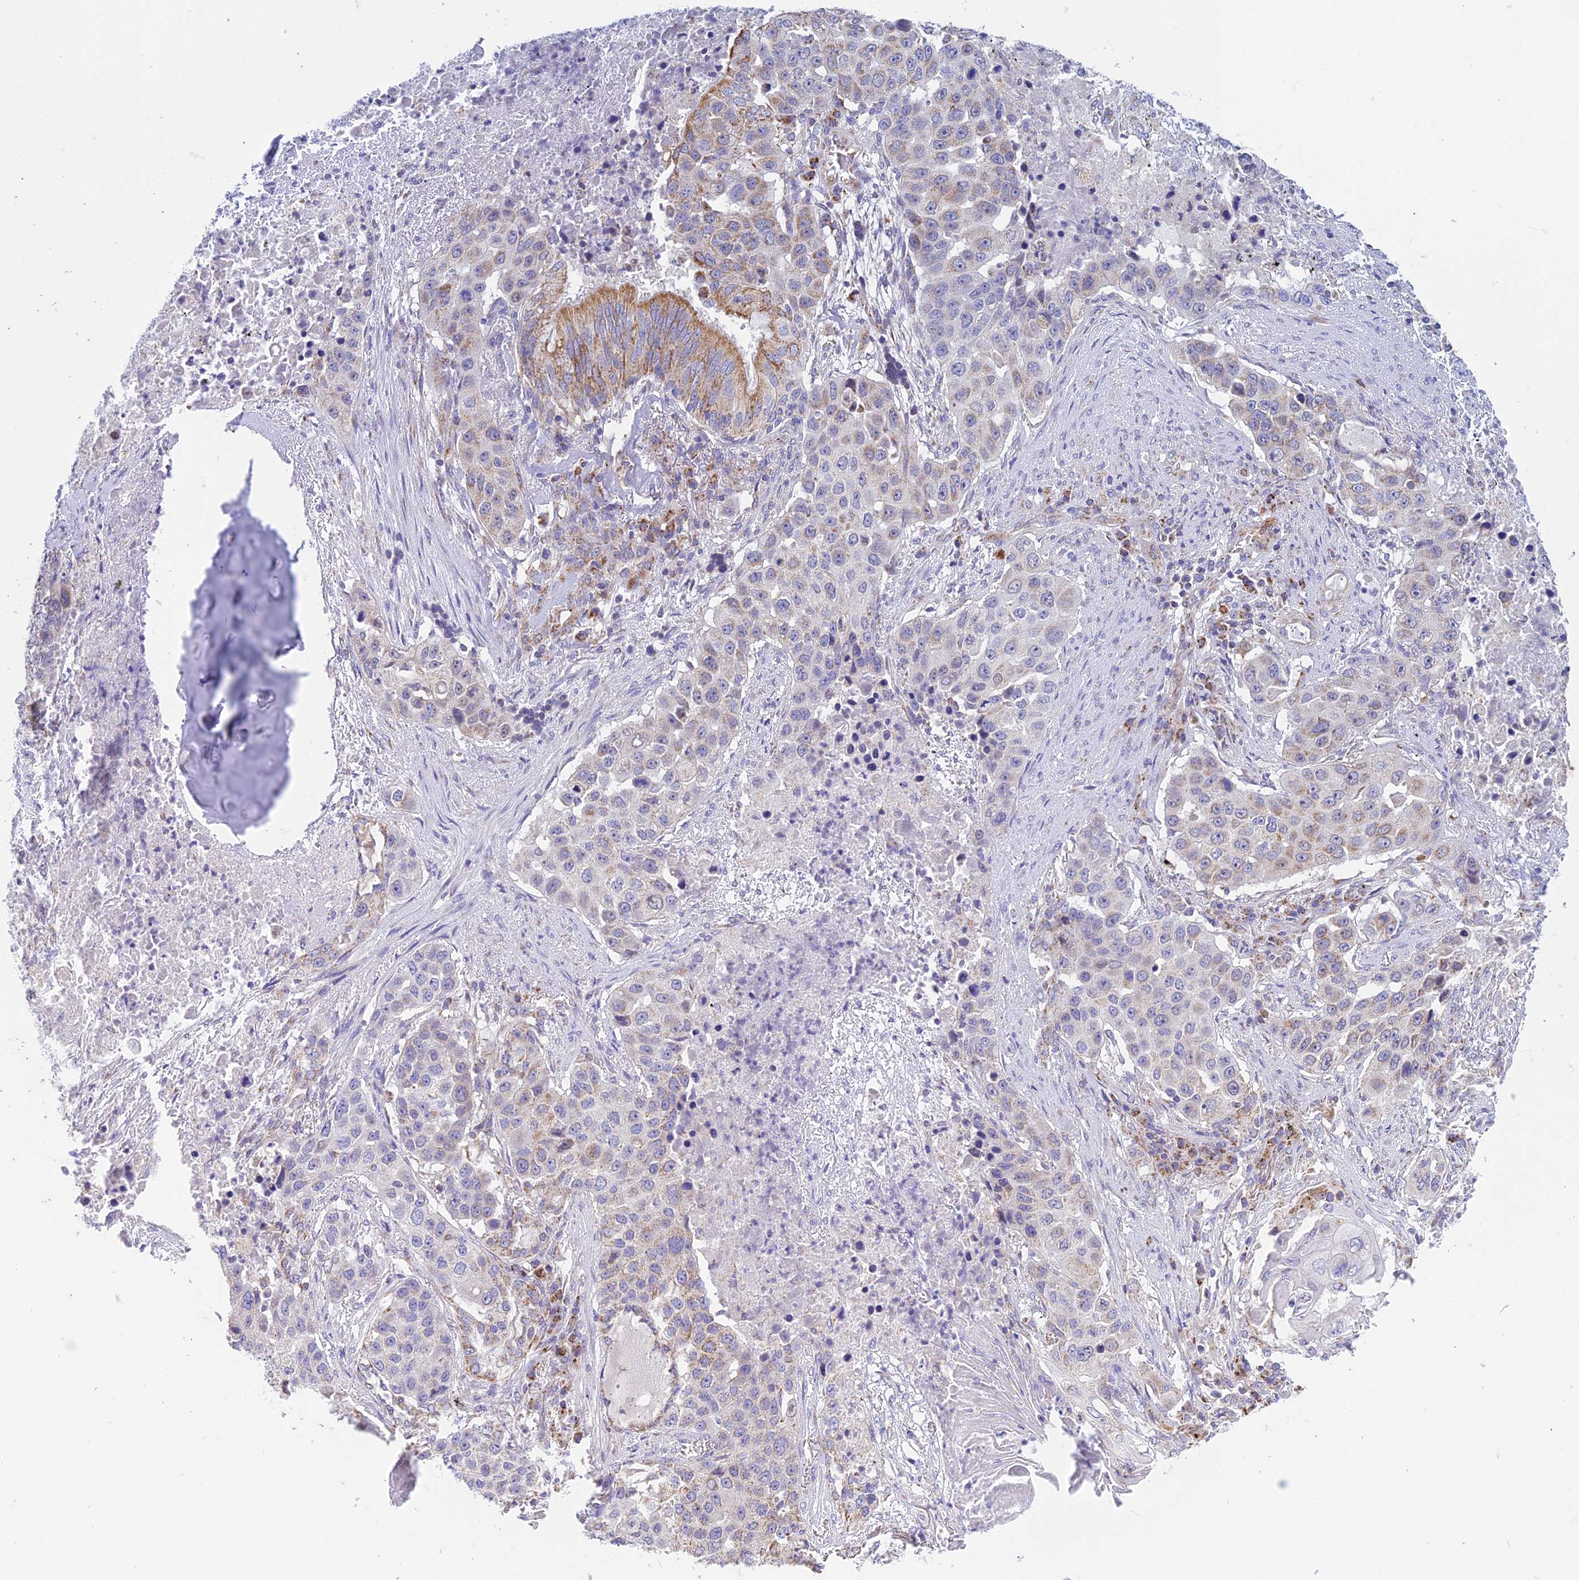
{"staining": {"intensity": "weak", "quantity": "<25%", "location": "cytoplasmic/membranous"}, "tissue": "lung cancer", "cell_type": "Tumor cells", "image_type": "cancer", "snomed": [{"axis": "morphology", "description": "Squamous cell carcinoma, NOS"}, {"axis": "topography", "description": "Lung"}], "caption": "The micrograph displays no significant staining in tumor cells of lung squamous cell carcinoma. The staining is performed using DAB brown chromogen with nuclei counter-stained in using hematoxylin.", "gene": "ZNF181", "patient": {"sex": "female", "age": 63}}